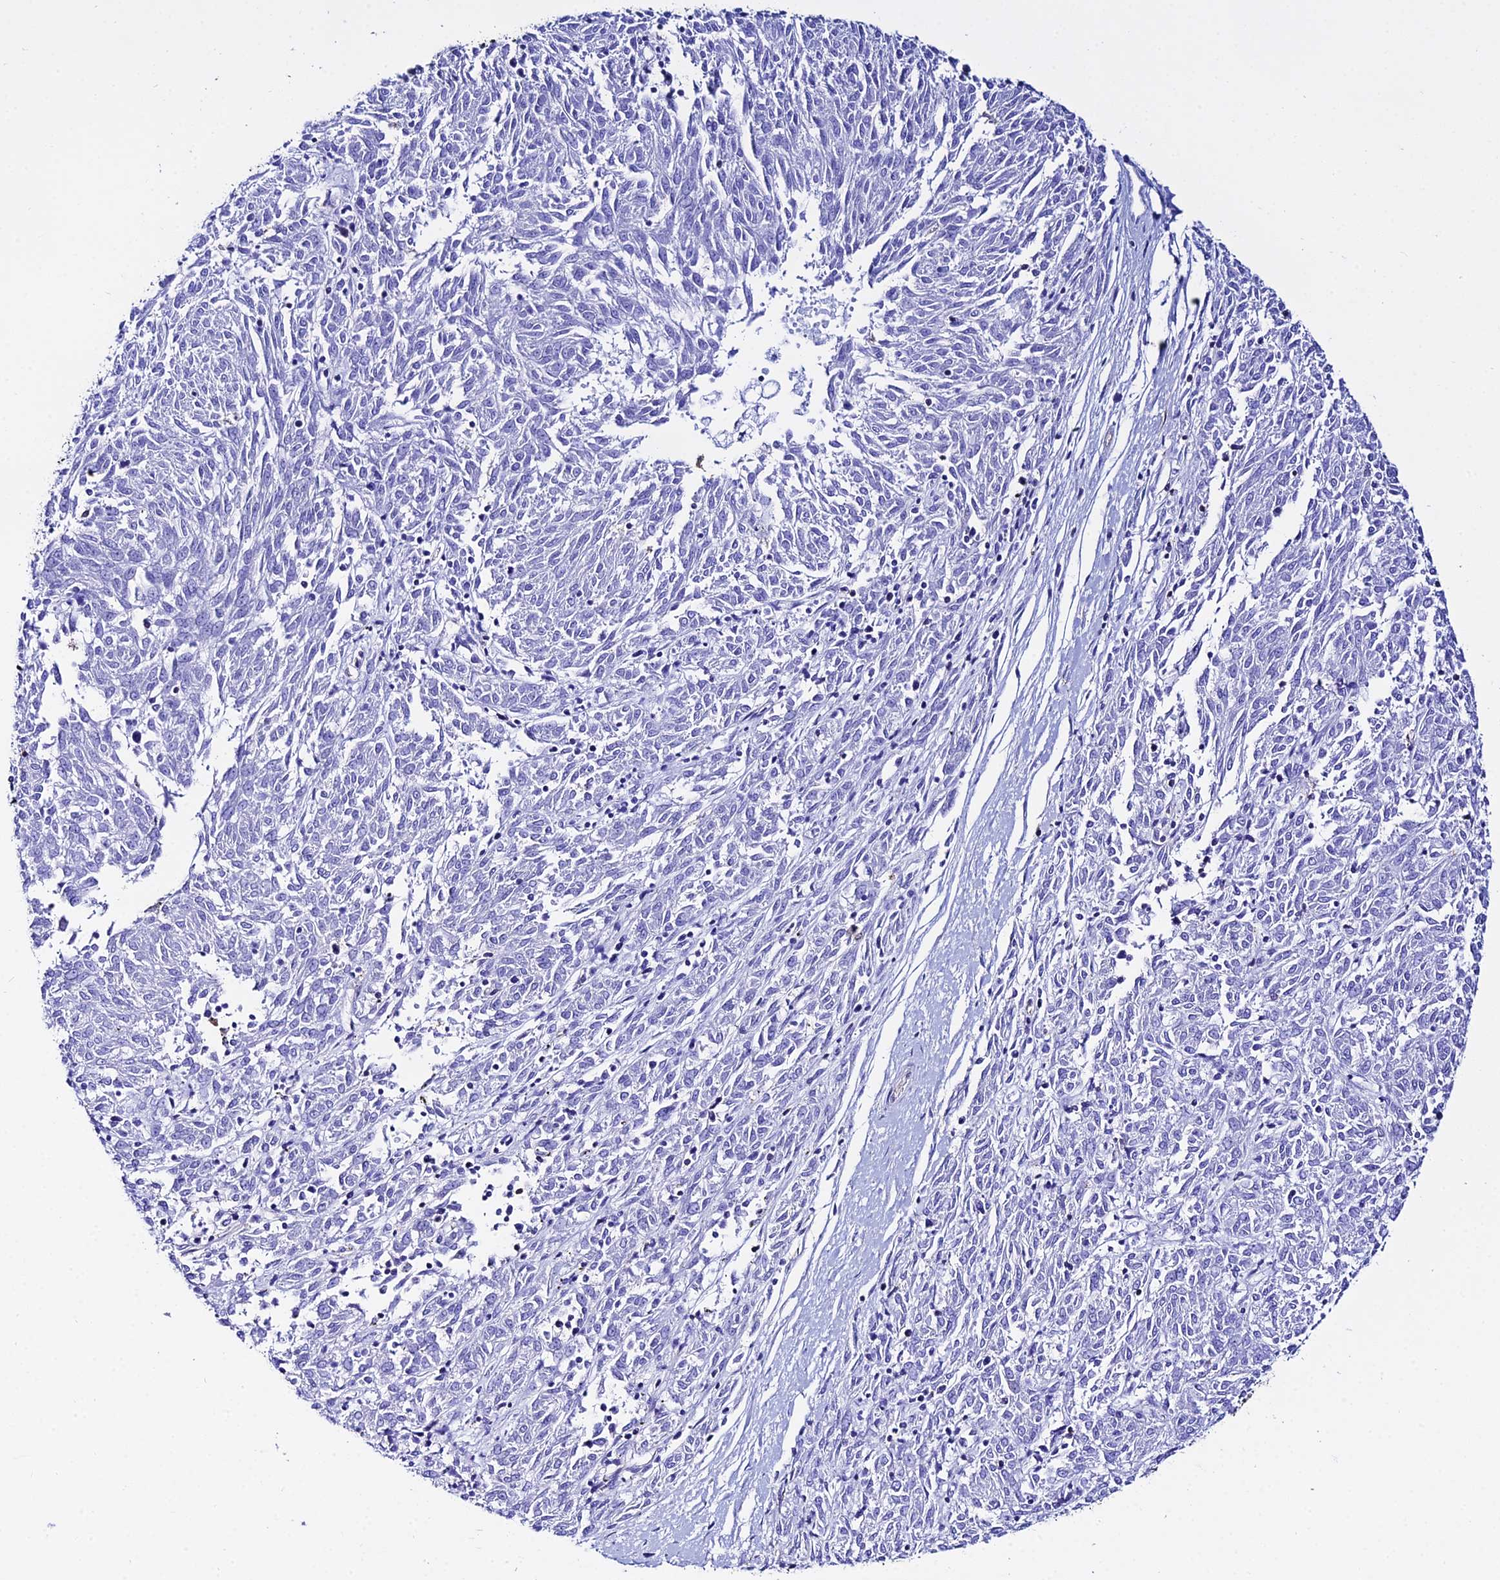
{"staining": {"intensity": "negative", "quantity": "none", "location": "none"}, "tissue": "melanoma", "cell_type": "Tumor cells", "image_type": "cancer", "snomed": [{"axis": "morphology", "description": "Malignant melanoma, NOS"}, {"axis": "topography", "description": "Skin"}], "caption": "Human melanoma stained for a protein using IHC shows no positivity in tumor cells.", "gene": "S100A16", "patient": {"sex": "female", "age": 72}}